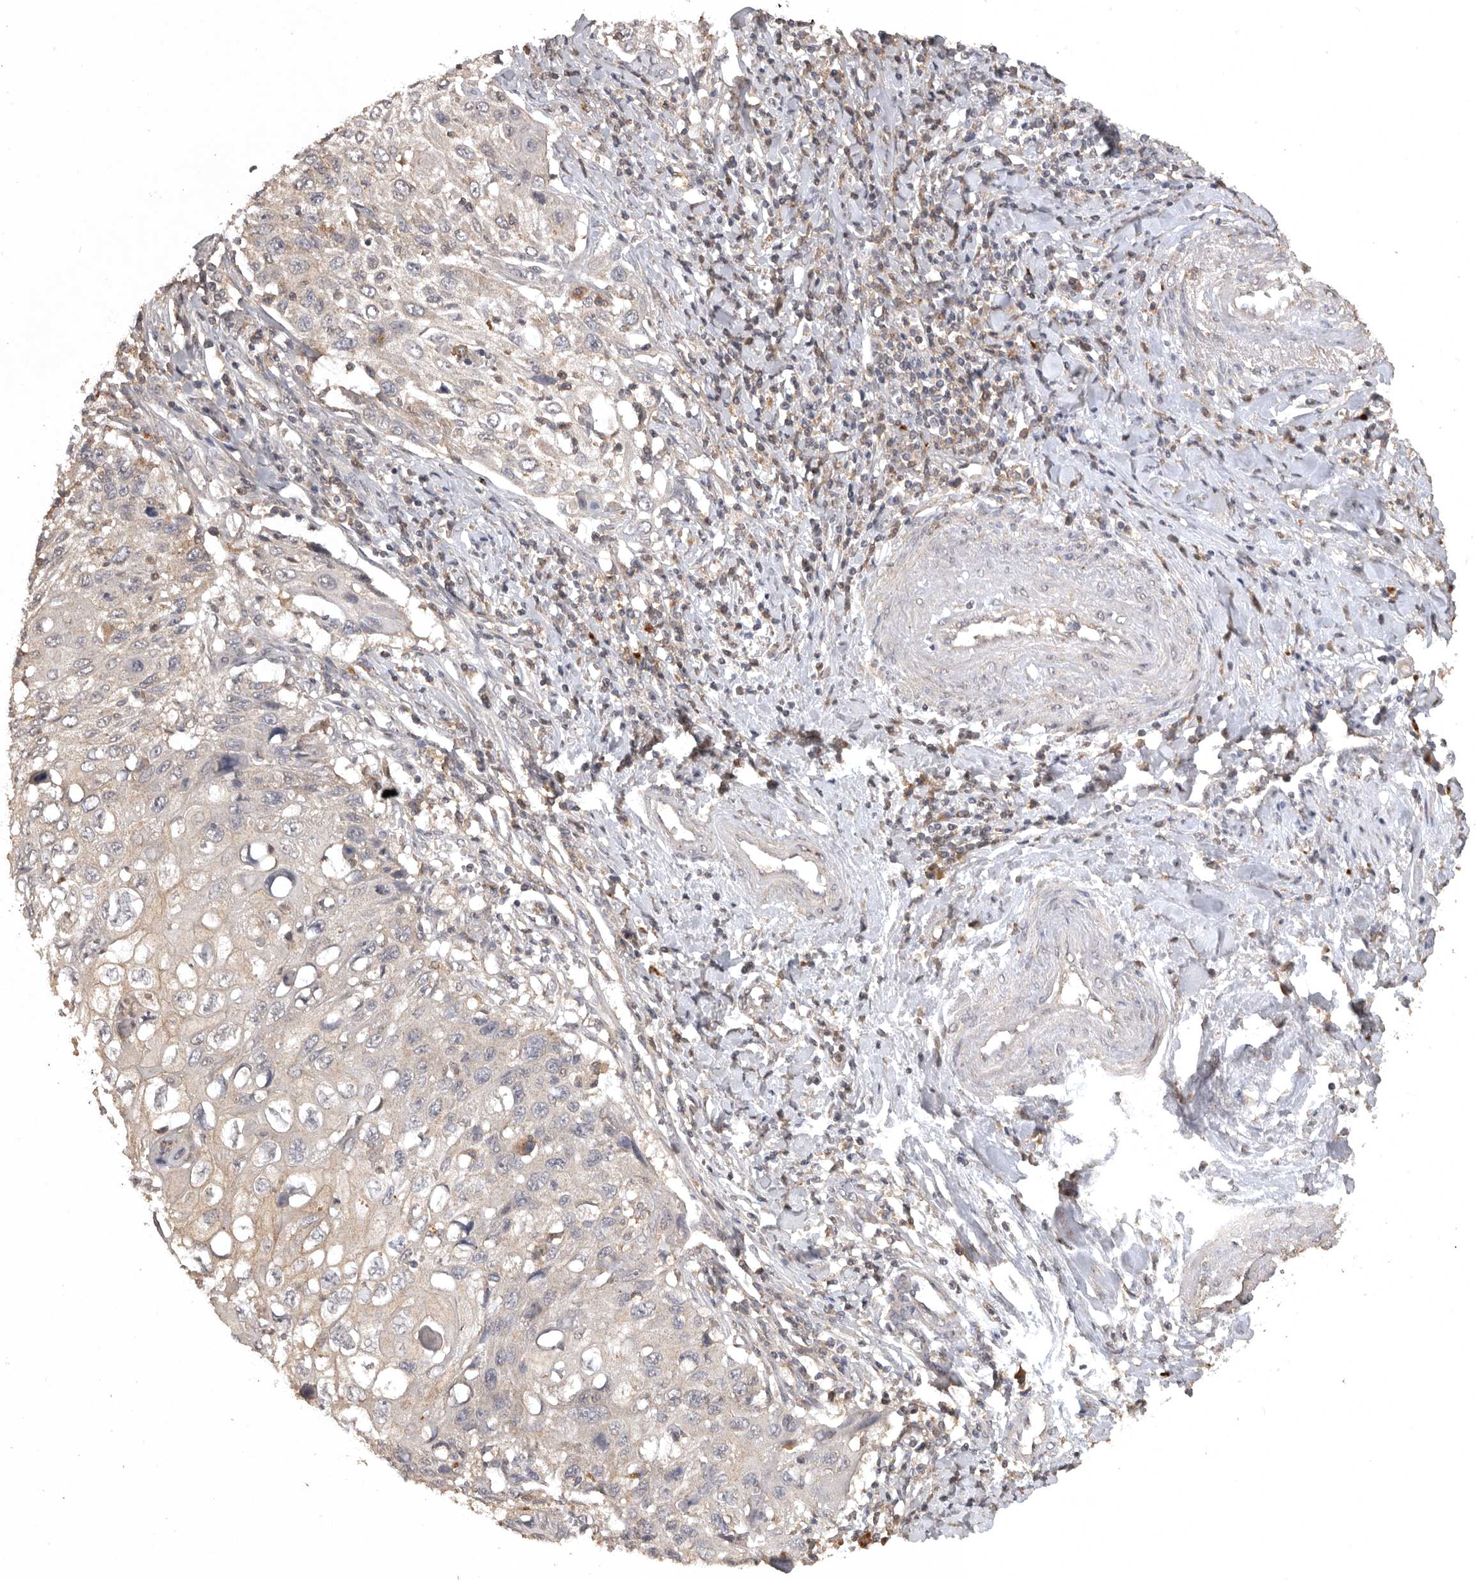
{"staining": {"intensity": "negative", "quantity": "none", "location": "none"}, "tissue": "cervical cancer", "cell_type": "Tumor cells", "image_type": "cancer", "snomed": [{"axis": "morphology", "description": "Squamous cell carcinoma, NOS"}, {"axis": "topography", "description": "Cervix"}], "caption": "Squamous cell carcinoma (cervical) was stained to show a protein in brown. There is no significant expression in tumor cells.", "gene": "ADAMTS4", "patient": {"sex": "female", "age": 70}}